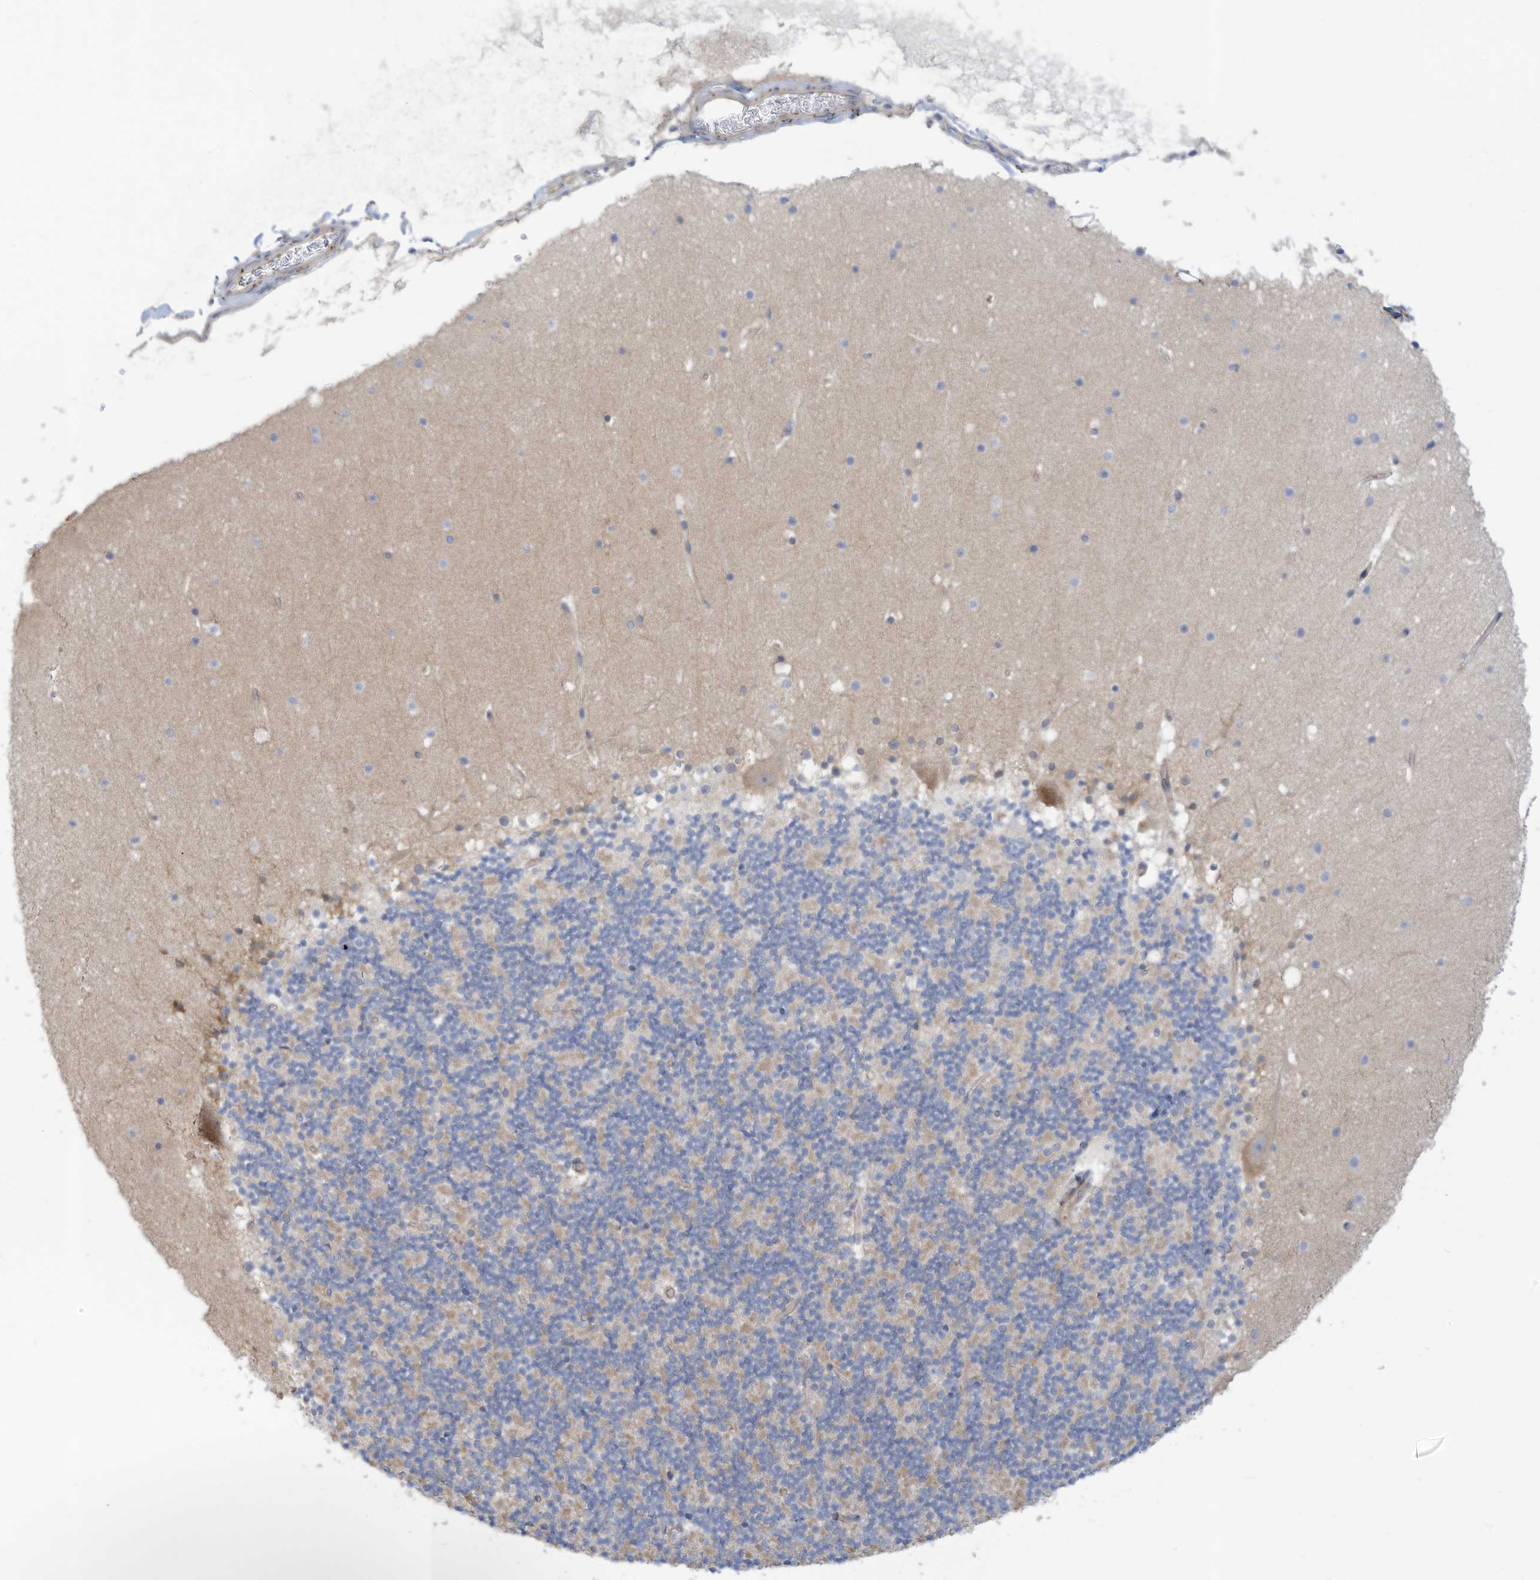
{"staining": {"intensity": "weak", "quantity": "<25%", "location": "cytoplasmic/membranous"}, "tissue": "cerebellum", "cell_type": "Cells in granular layer", "image_type": "normal", "snomed": [{"axis": "morphology", "description": "Normal tissue, NOS"}, {"axis": "topography", "description": "Cerebellum"}], "caption": "The immunohistochemistry micrograph has no significant expression in cells in granular layer of cerebellum.", "gene": "ADAT2", "patient": {"sex": "male", "age": 57}}